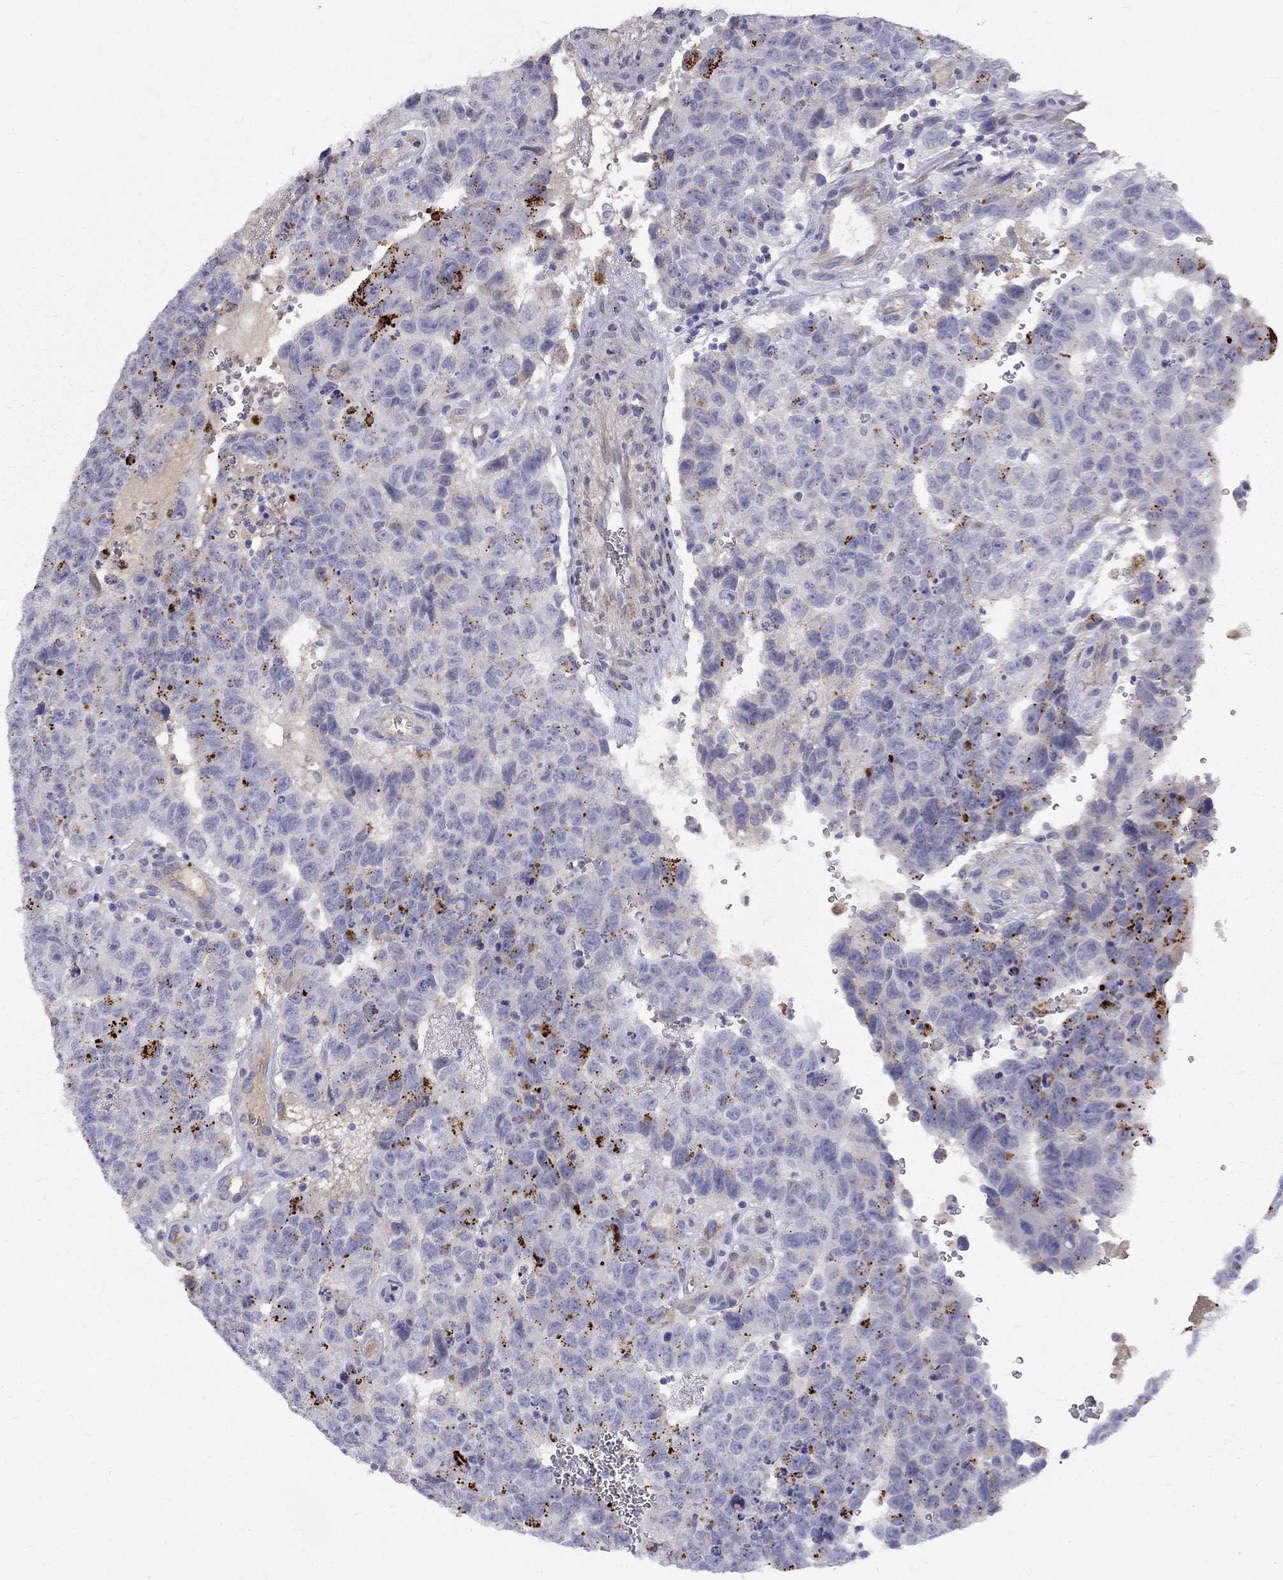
{"staining": {"intensity": "strong", "quantity": "<25%", "location": "cytoplasmic/membranous"}, "tissue": "testis cancer", "cell_type": "Tumor cells", "image_type": "cancer", "snomed": [{"axis": "morphology", "description": "Carcinoma, Embryonal, NOS"}, {"axis": "topography", "description": "Testis"}], "caption": "A photomicrograph showing strong cytoplasmic/membranous positivity in approximately <25% of tumor cells in testis embryonal carcinoma, as visualized by brown immunohistochemical staining.", "gene": "EPDR1", "patient": {"sex": "male", "age": 24}}